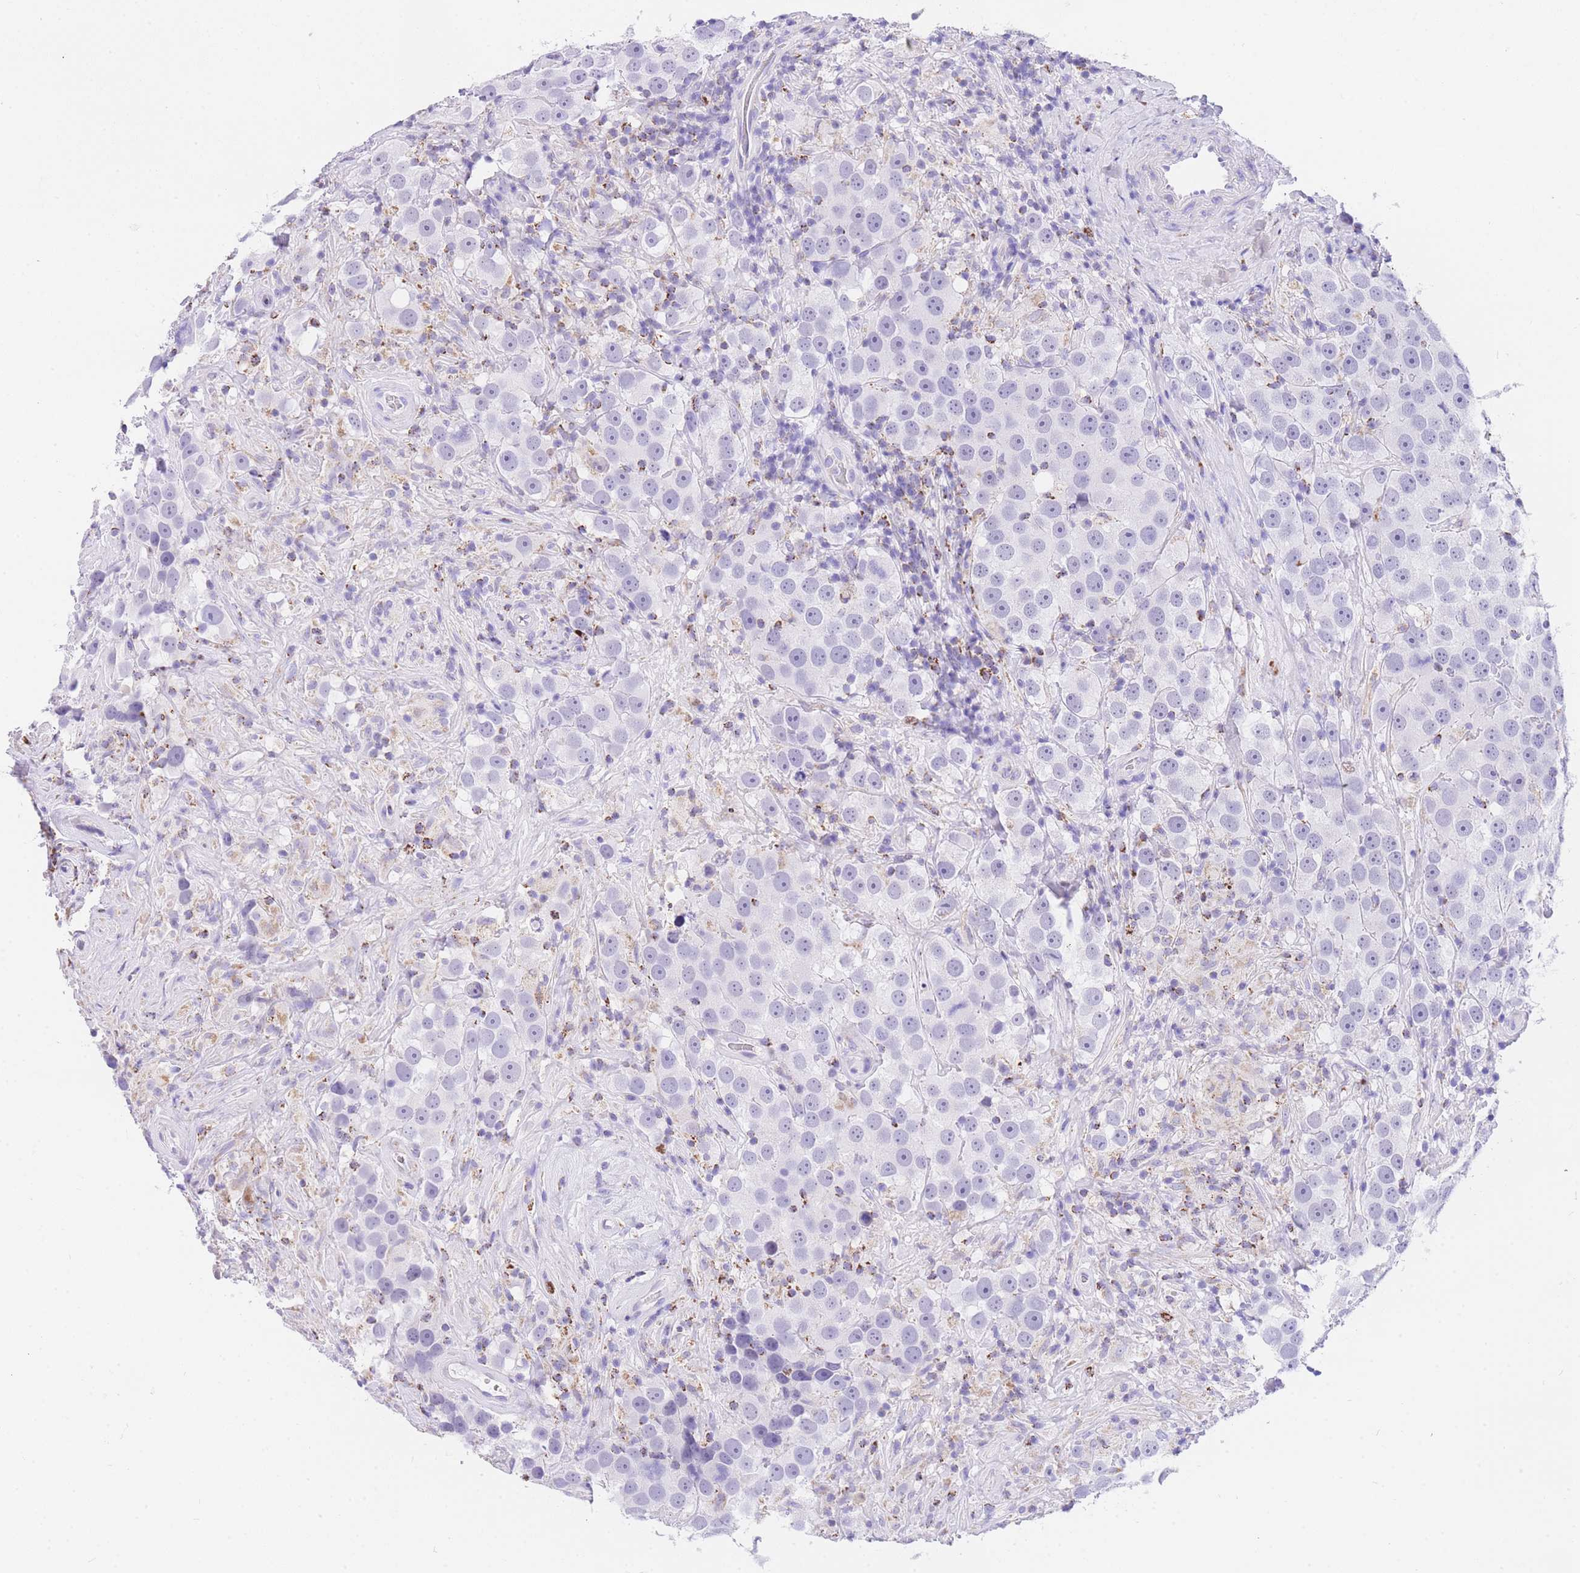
{"staining": {"intensity": "negative", "quantity": "none", "location": "none"}, "tissue": "testis cancer", "cell_type": "Tumor cells", "image_type": "cancer", "snomed": [{"axis": "morphology", "description": "Seminoma, NOS"}, {"axis": "topography", "description": "Testis"}], "caption": "This image is of testis seminoma stained with immunohistochemistry to label a protein in brown with the nuclei are counter-stained blue. There is no staining in tumor cells.", "gene": "NKD2", "patient": {"sex": "male", "age": 49}}